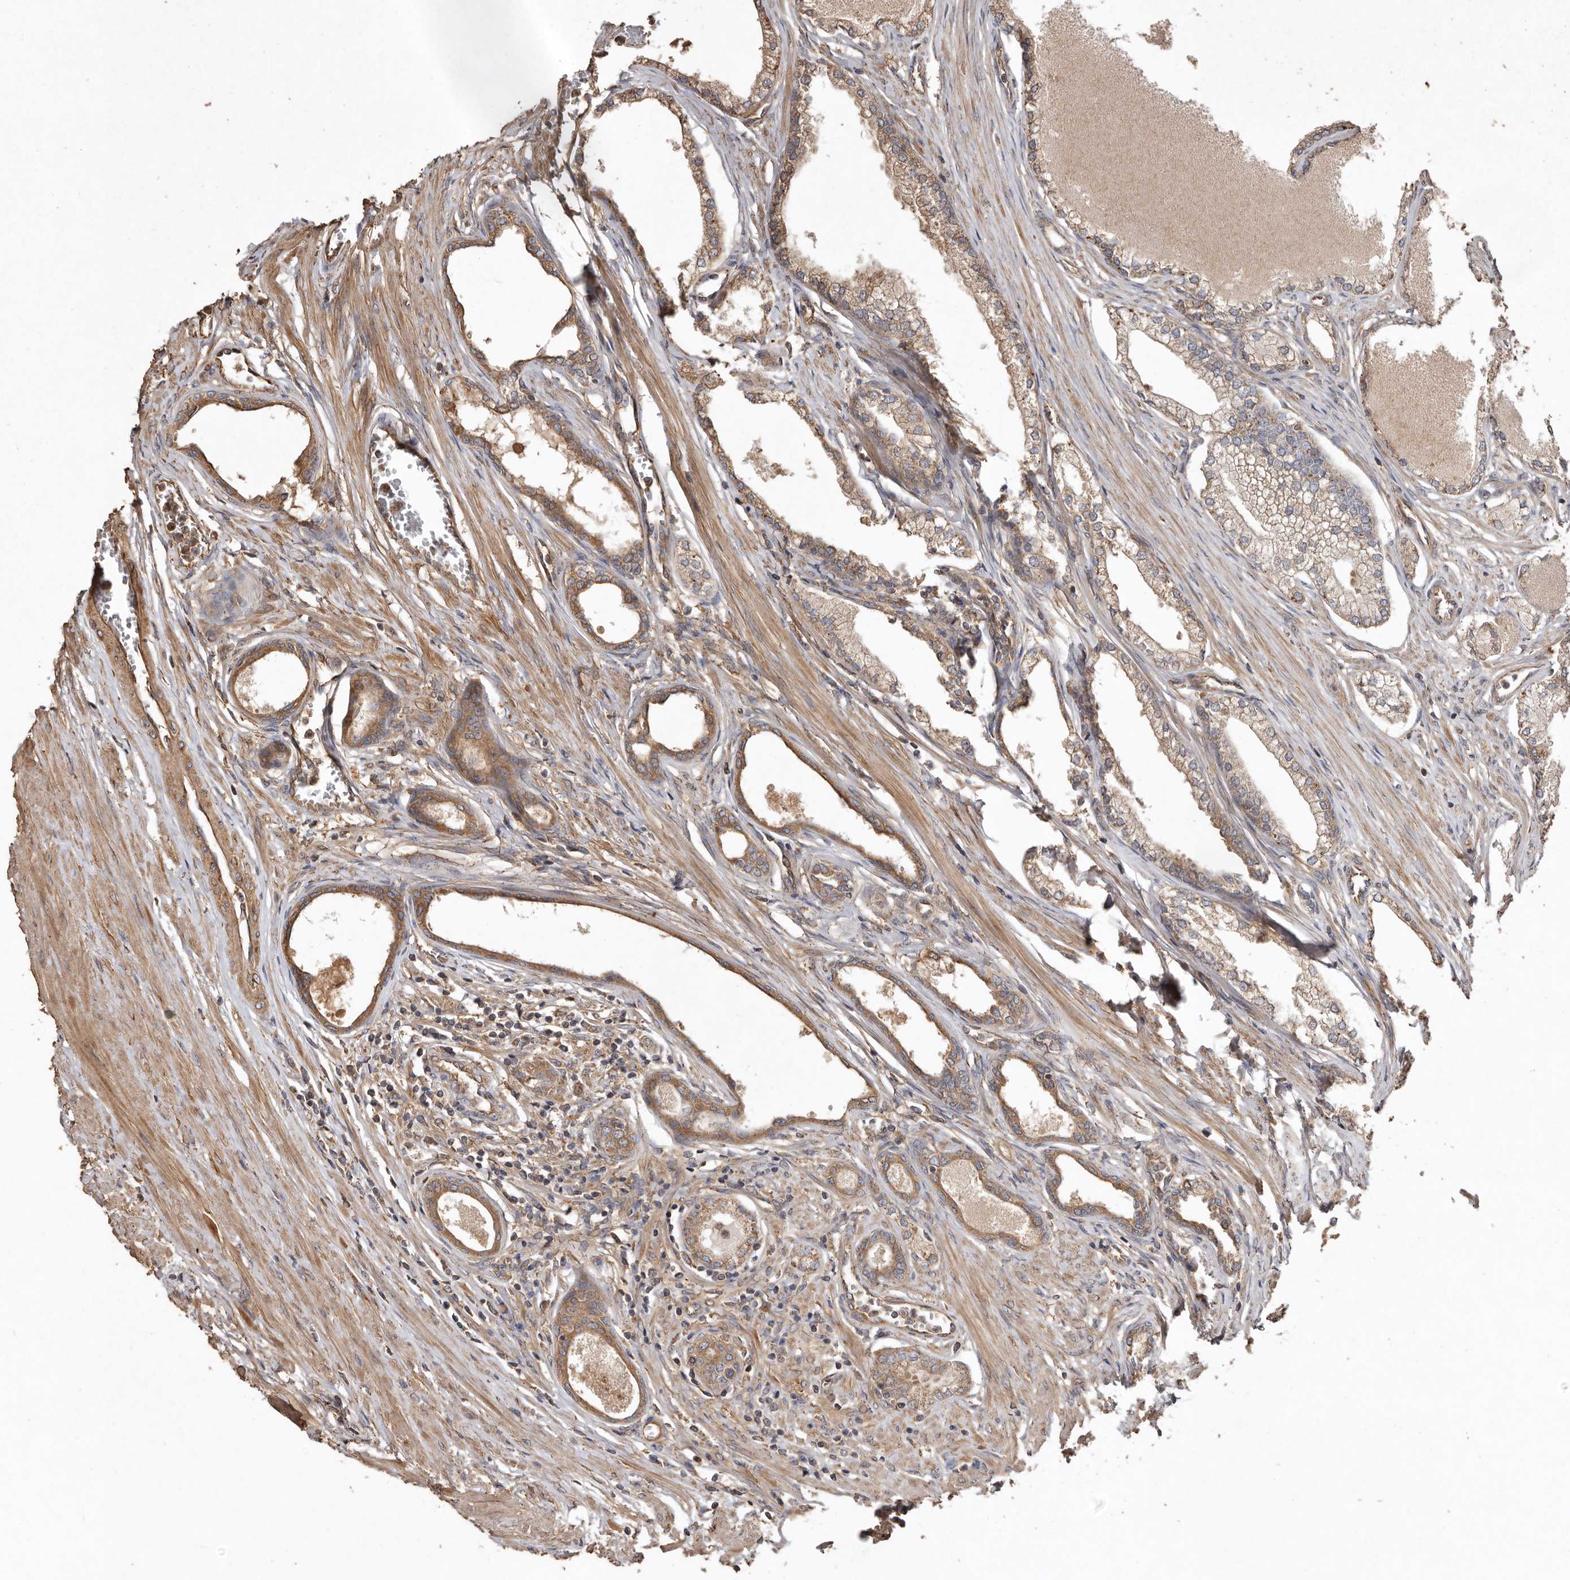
{"staining": {"intensity": "moderate", "quantity": ">75%", "location": "cytoplasmic/membranous"}, "tissue": "prostate", "cell_type": "Glandular cells", "image_type": "normal", "snomed": [{"axis": "morphology", "description": "Normal tissue, NOS"}, {"axis": "morphology", "description": "Urothelial carcinoma, Low grade"}, {"axis": "topography", "description": "Urinary bladder"}, {"axis": "topography", "description": "Prostate"}], "caption": "Prostate stained with immunohistochemistry (IHC) displays moderate cytoplasmic/membranous positivity in about >75% of glandular cells.", "gene": "FLCN", "patient": {"sex": "male", "age": 60}}